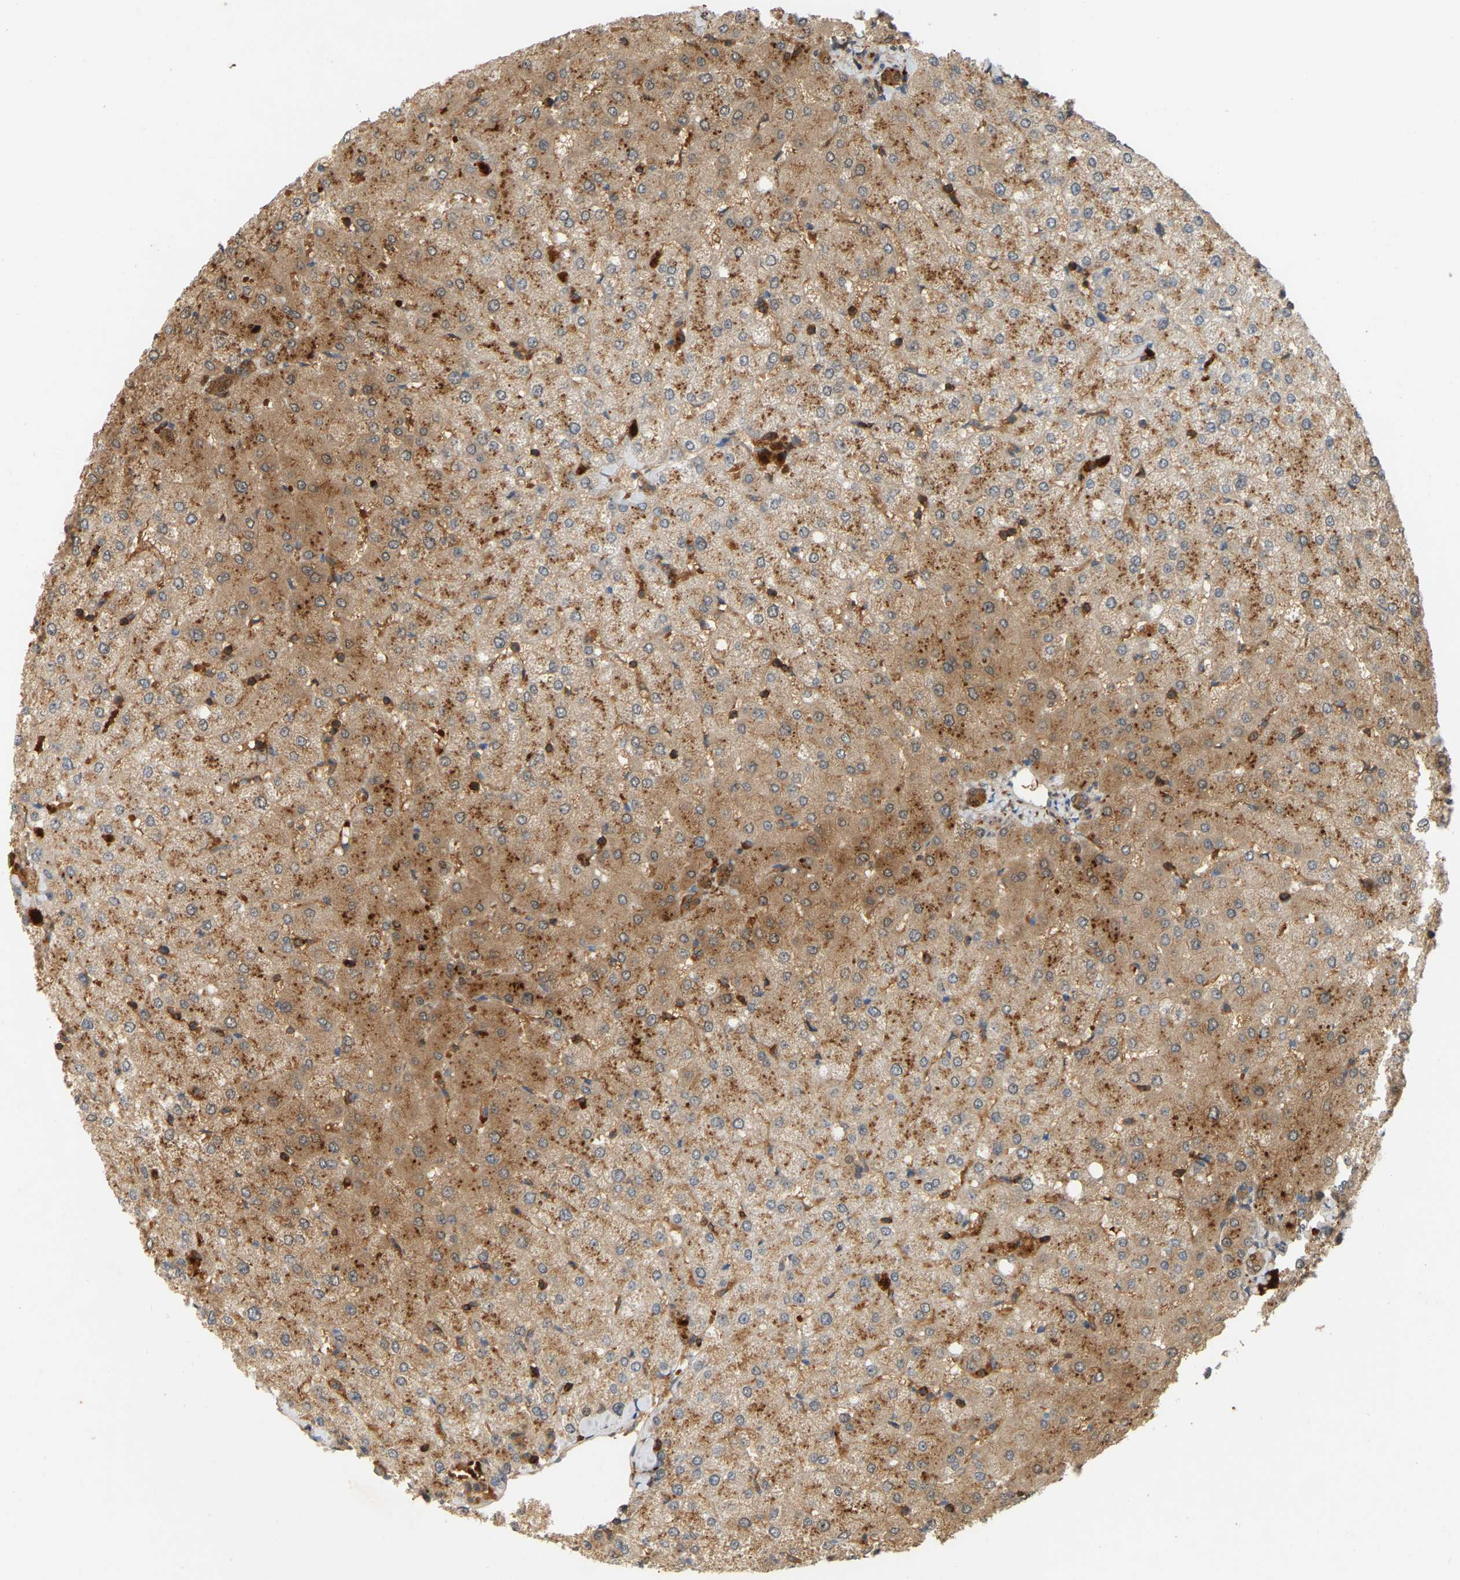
{"staining": {"intensity": "moderate", "quantity": ">75%", "location": "cytoplasmic/membranous"}, "tissue": "liver", "cell_type": "Cholangiocytes", "image_type": "normal", "snomed": [{"axis": "morphology", "description": "Normal tissue, NOS"}, {"axis": "topography", "description": "Liver"}], "caption": "High-magnification brightfield microscopy of normal liver stained with DAB (brown) and counterstained with hematoxylin (blue). cholangiocytes exhibit moderate cytoplasmic/membranous expression is identified in about>75% of cells.", "gene": "AKAP13", "patient": {"sex": "female", "age": 54}}